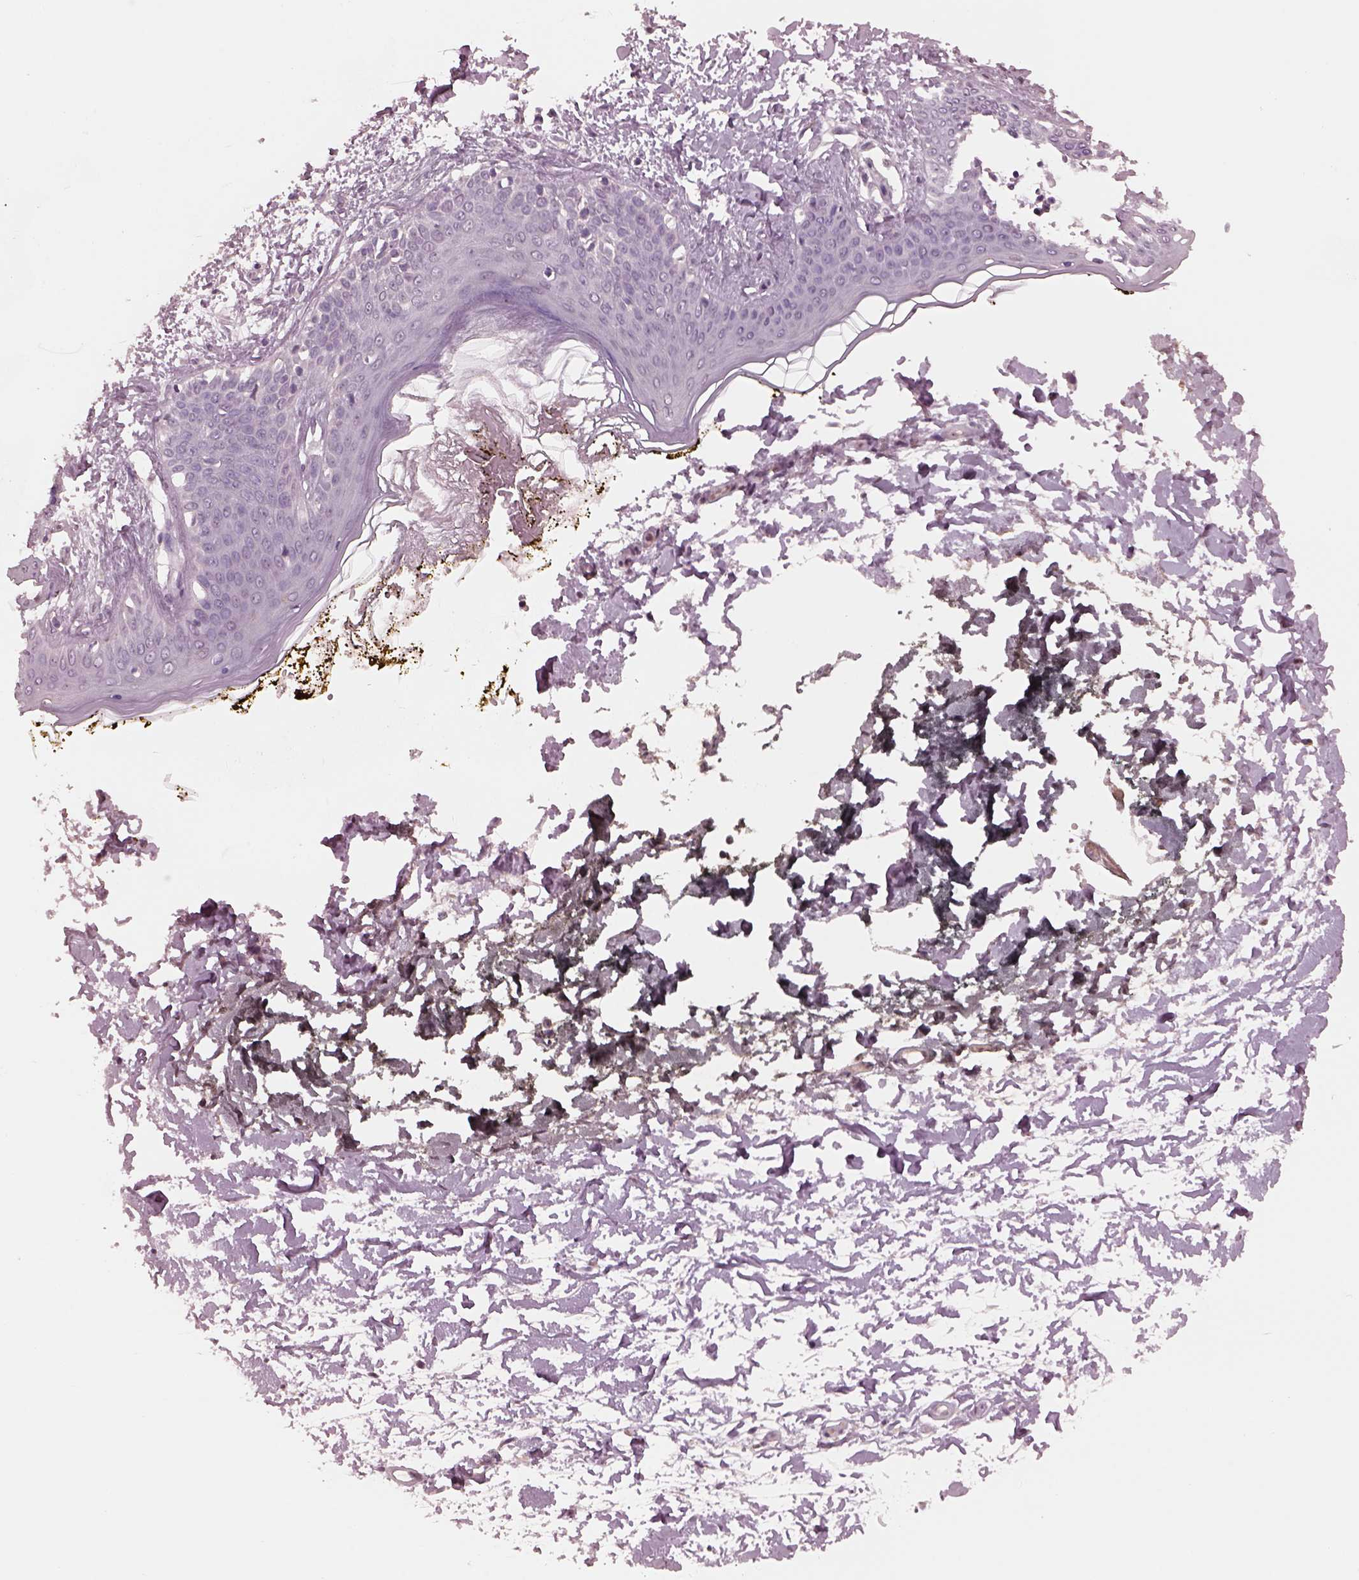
{"staining": {"intensity": "negative", "quantity": "none", "location": "none"}, "tissue": "skin", "cell_type": "Fibroblasts", "image_type": "normal", "snomed": [{"axis": "morphology", "description": "Normal tissue, NOS"}, {"axis": "topography", "description": "Skin"}], "caption": "An IHC micrograph of benign skin is shown. There is no staining in fibroblasts of skin.", "gene": "TSKS", "patient": {"sex": "female", "age": 34}}